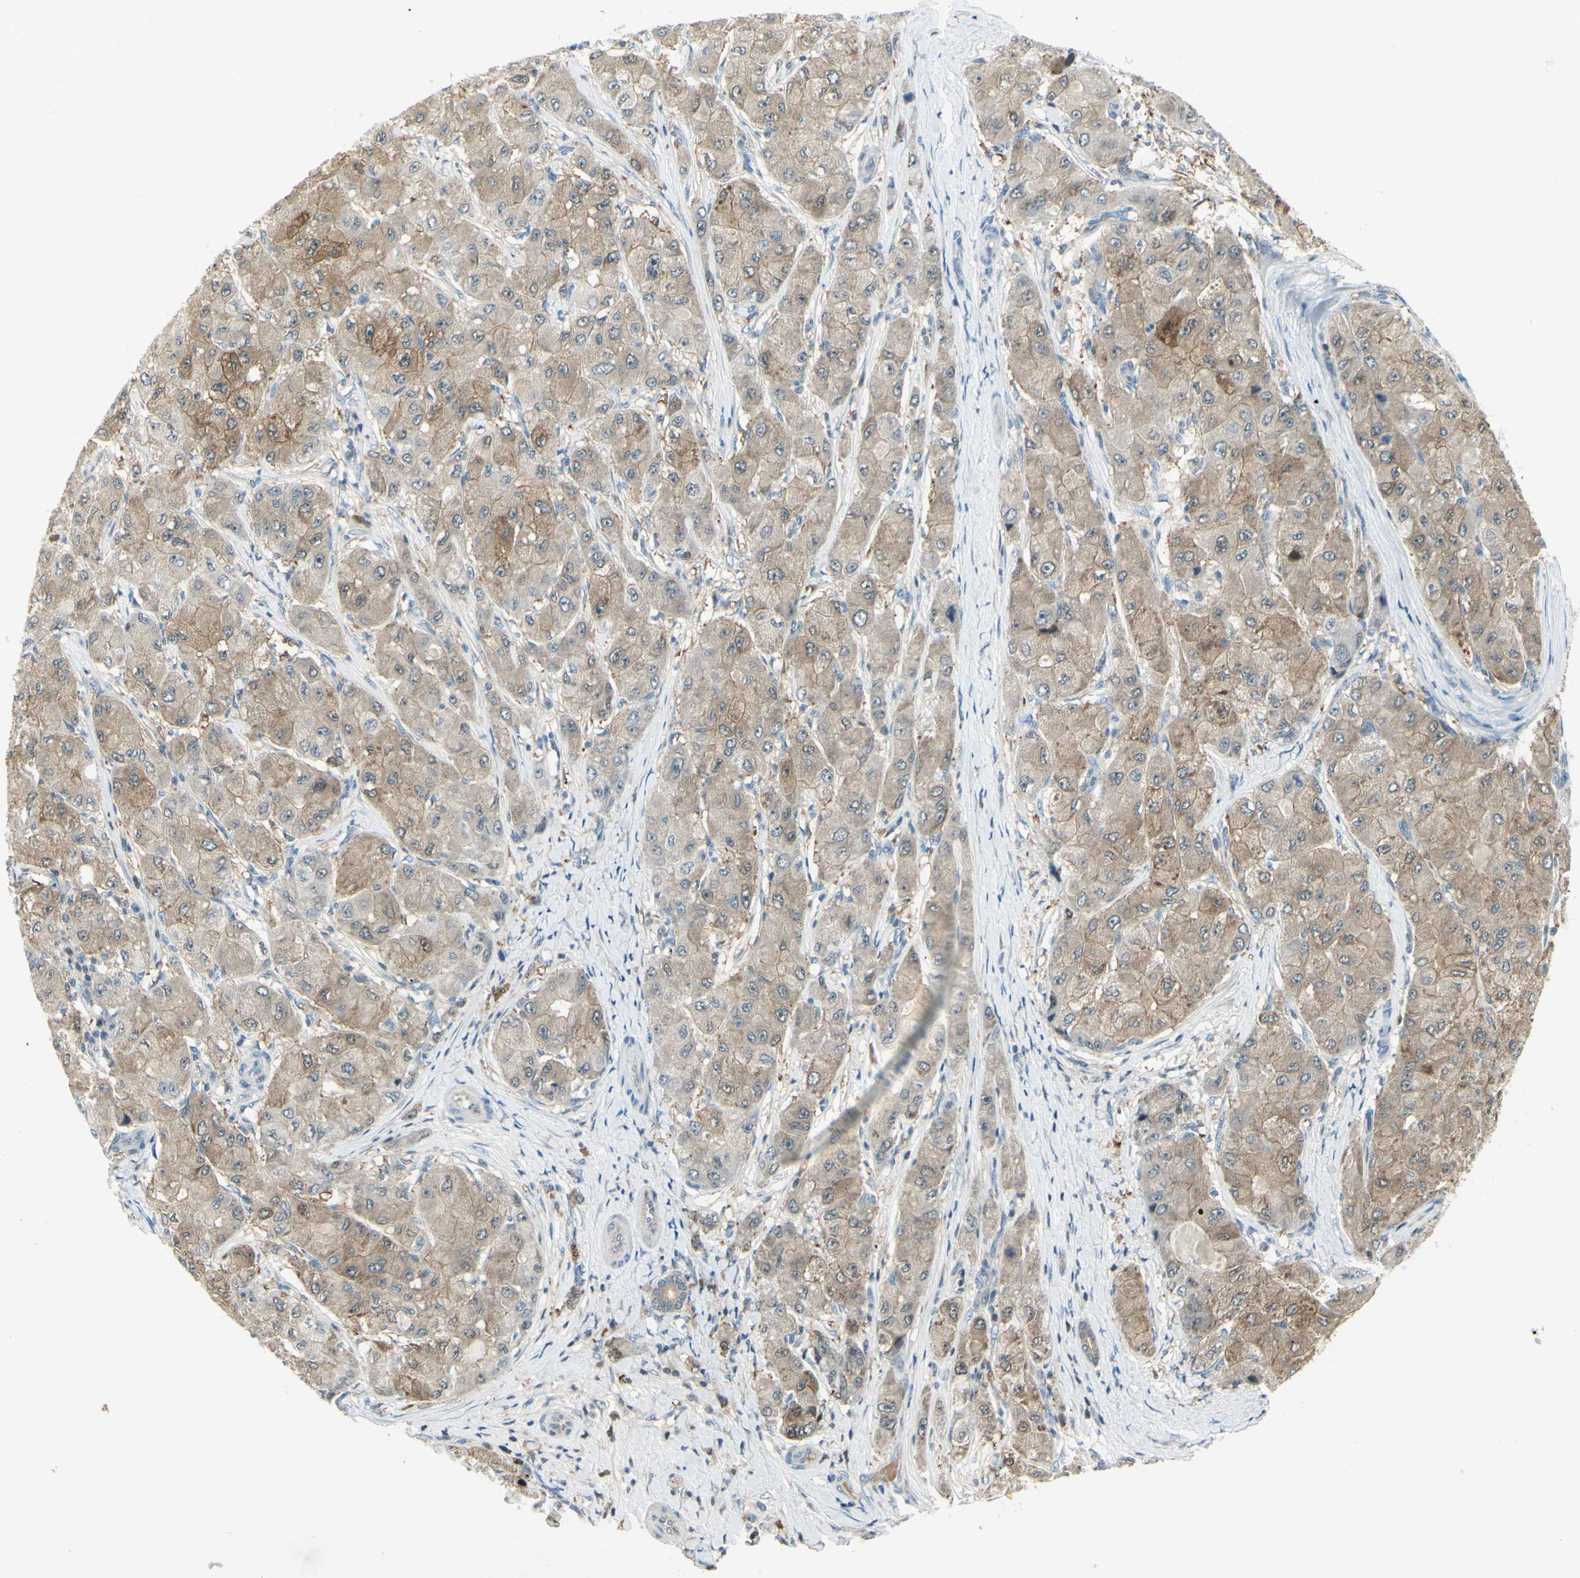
{"staining": {"intensity": "moderate", "quantity": ">75%", "location": "cytoplasmic/membranous"}, "tissue": "liver cancer", "cell_type": "Tumor cells", "image_type": "cancer", "snomed": [{"axis": "morphology", "description": "Carcinoma, Hepatocellular, NOS"}, {"axis": "topography", "description": "Liver"}], "caption": "Protein expression analysis of liver hepatocellular carcinoma demonstrates moderate cytoplasmic/membranous expression in approximately >75% of tumor cells.", "gene": "C1orf159", "patient": {"sex": "male", "age": 80}}